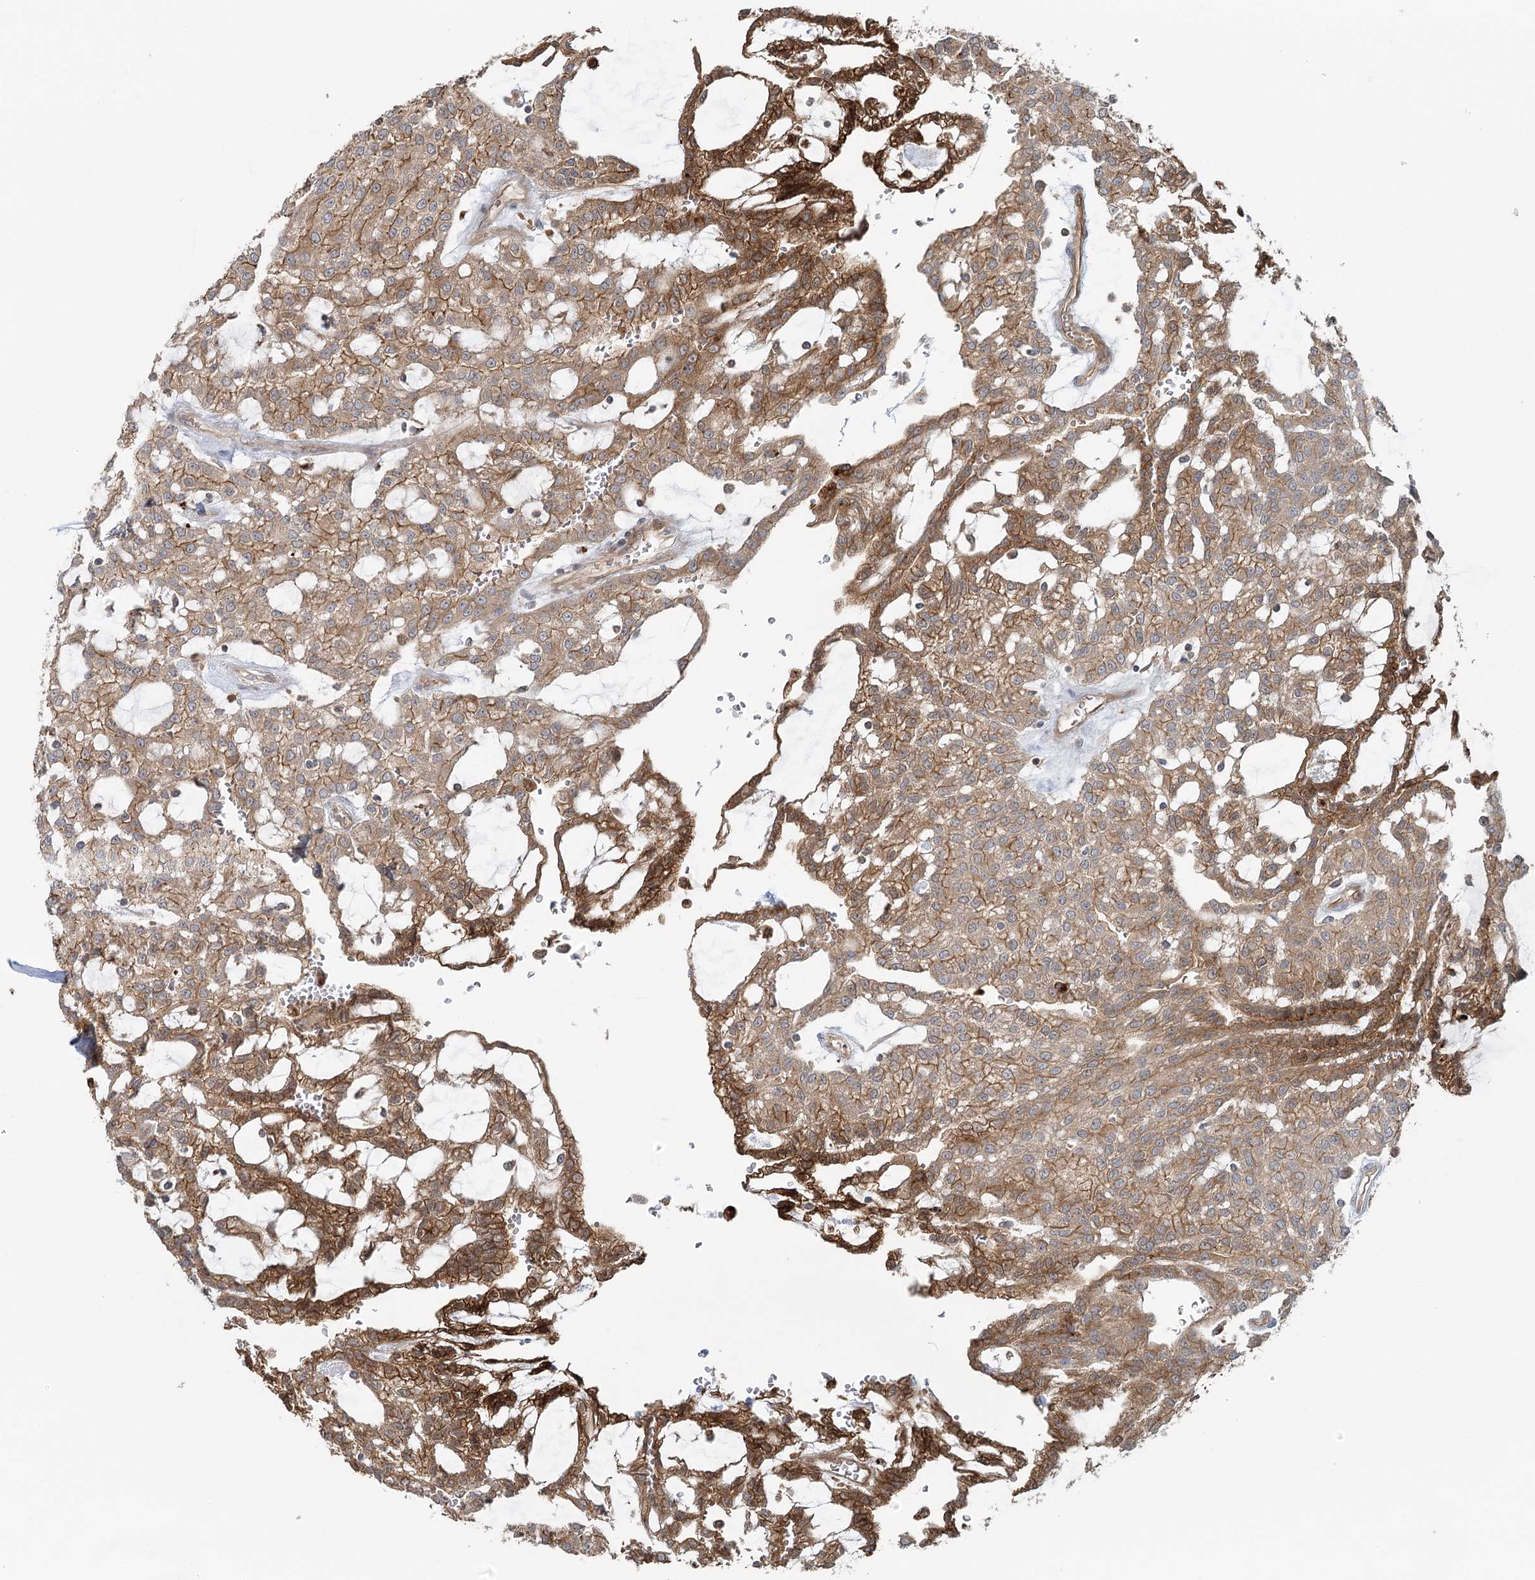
{"staining": {"intensity": "moderate", "quantity": ">75%", "location": "cytoplasmic/membranous"}, "tissue": "renal cancer", "cell_type": "Tumor cells", "image_type": "cancer", "snomed": [{"axis": "morphology", "description": "Adenocarcinoma, NOS"}, {"axis": "topography", "description": "Kidney"}], "caption": "High-magnification brightfield microscopy of renal cancer stained with DAB (3,3'-diaminobenzidine) (brown) and counterstained with hematoxylin (blue). tumor cells exhibit moderate cytoplasmic/membranous staining is identified in about>75% of cells.", "gene": "GBE1", "patient": {"sex": "male", "age": 63}}